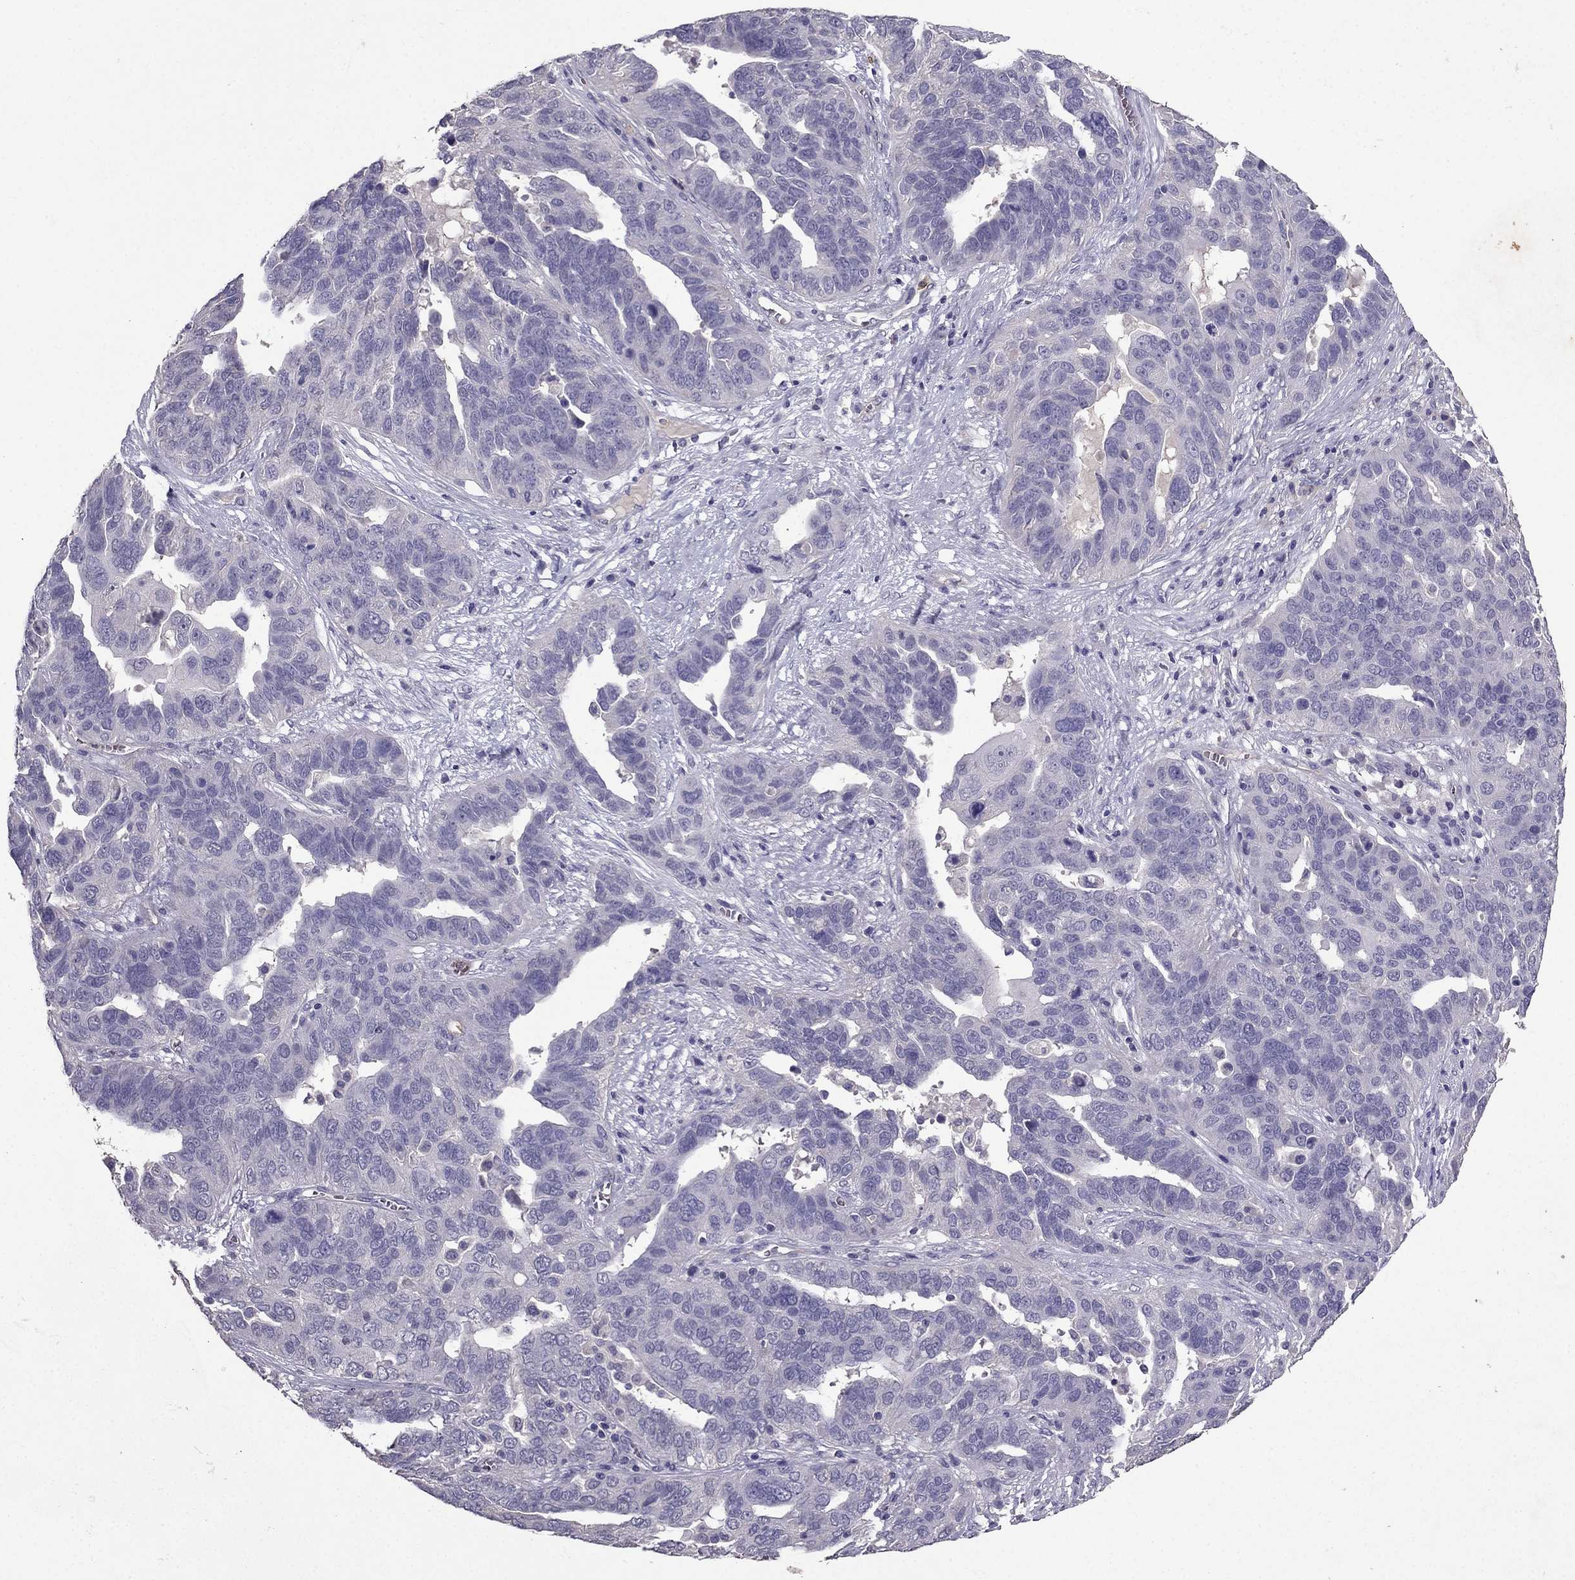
{"staining": {"intensity": "negative", "quantity": "none", "location": "none"}, "tissue": "ovarian cancer", "cell_type": "Tumor cells", "image_type": "cancer", "snomed": [{"axis": "morphology", "description": "Carcinoma, endometroid"}, {"axis": "topography", "description": "Soft tissue"}, {"axis": "topography", "description": "Ovary"}], "caption": "Immunohistochemical staining of ovarian cancer shows no significant positivity in tumor cells.", "gene": "RFLNB", "patient": {"sex": "female", "age": 52}}